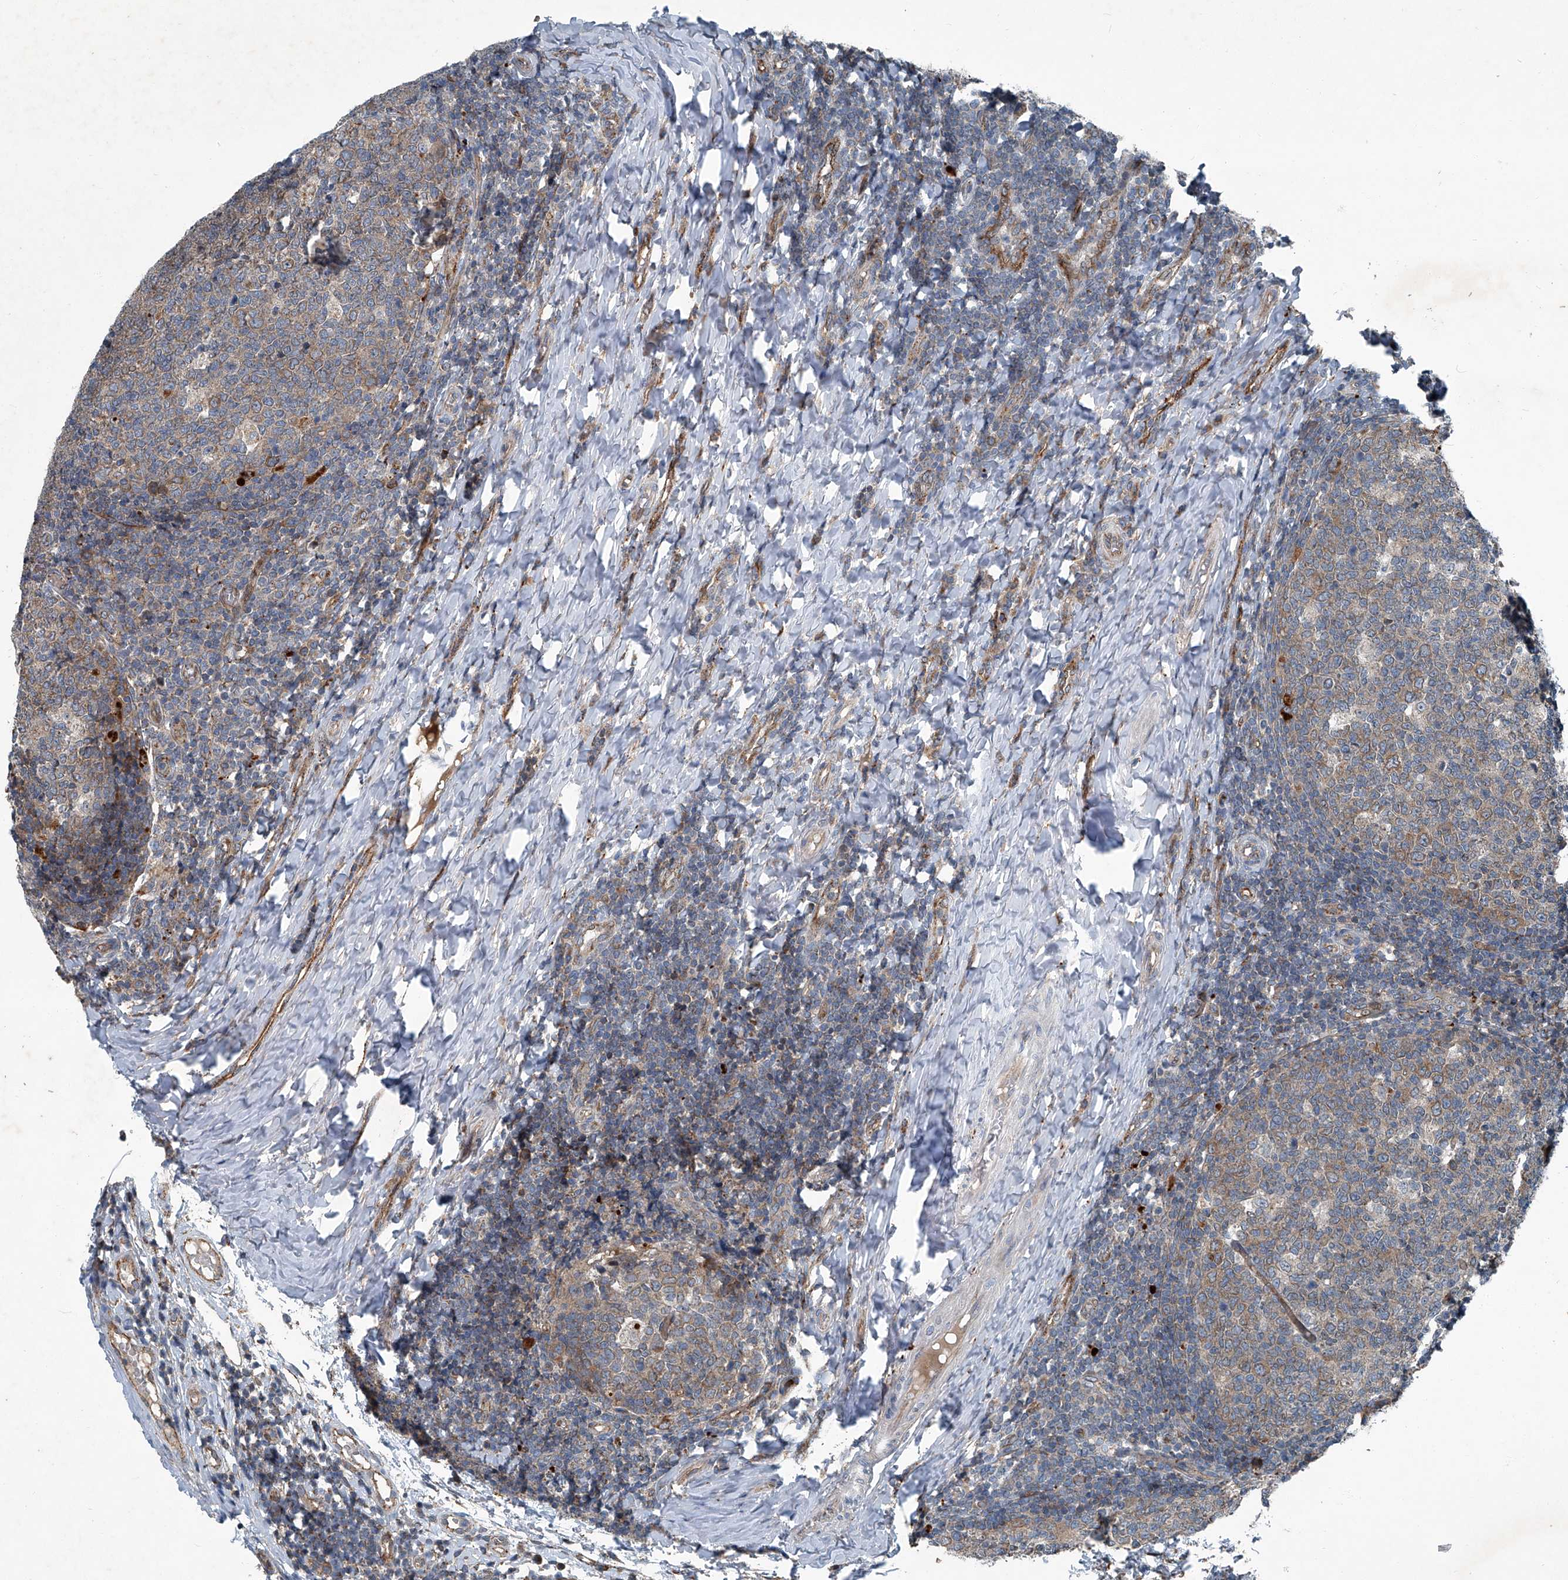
{"staining": {"intensity": "weak", "quantity": "25%-75%", "location": "cytoplasmic/membranous"}, "tissue": "tonsil", "cell_type": "Germinal center cells", "image_type": "normal", "snomed": [{"axis": "morphology", "description": "Normal tissue, NOS"}, {"axis": "topography", "description": "Tonsil"}], "caption": "Weak cytoplasmic/membranous protein staining is seen in approximately 25%-75% of germinal center cells in tonsil.", "gene": "SENP2", "patient": {"sex": "female", "age": 19}}